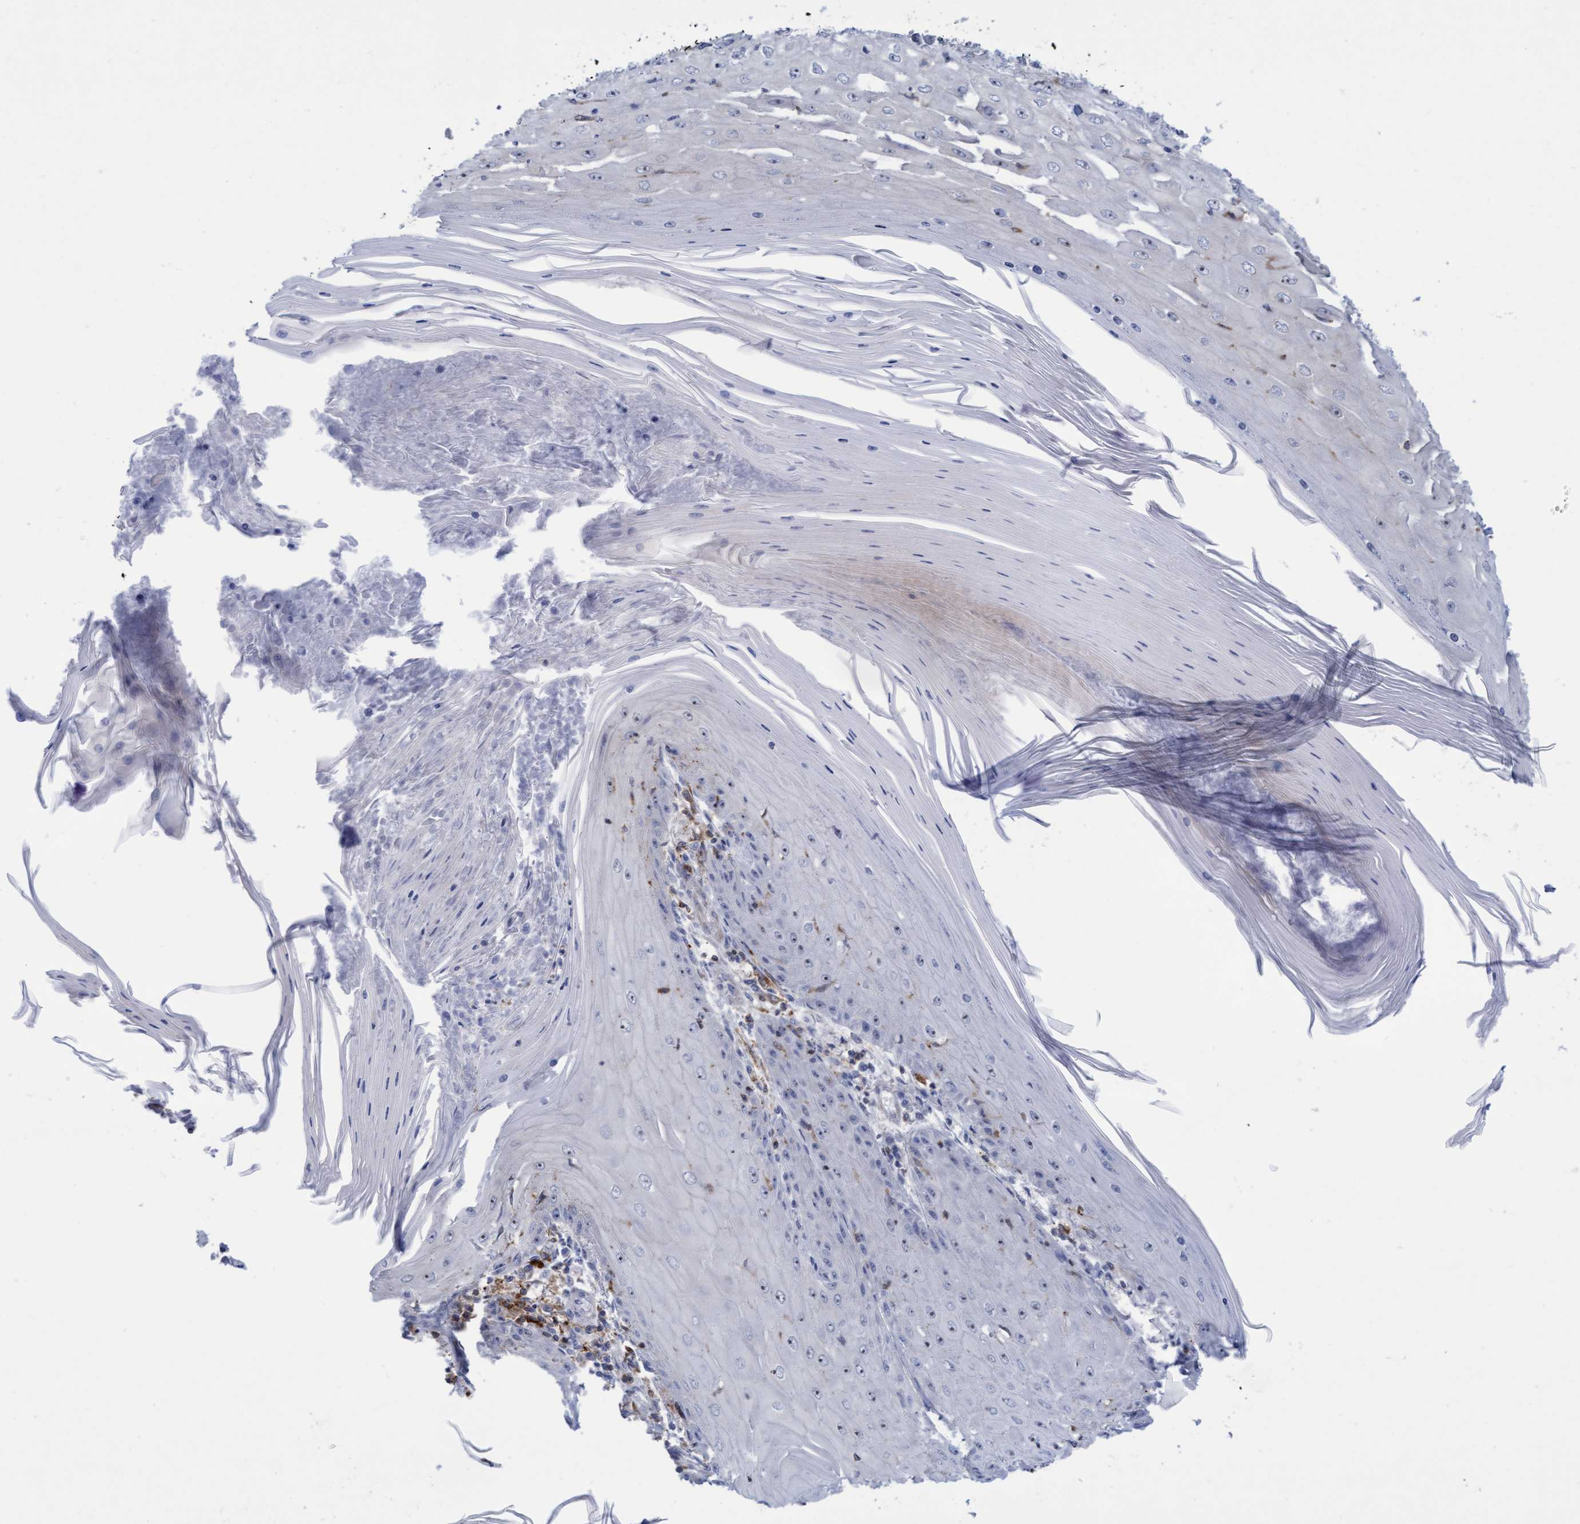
{"staining": {"intensity": "negative", "quantity": "none", "location": "none"}, "tissue": "skin cancer", "cell_type": "Tumor cells", "image_type": "cancer", "snomed": [{"axis": "morphology", "description": "Squamous cell carcinoma, NOS"}, {"axis": "topography", "description": "Skin"}], "caption": "The histopathology image shows no staining of tumor cells in squamous cell carcinoma (skin).", "gene": "FNBP1", "patient": {"sex": "female", "age": 73}}